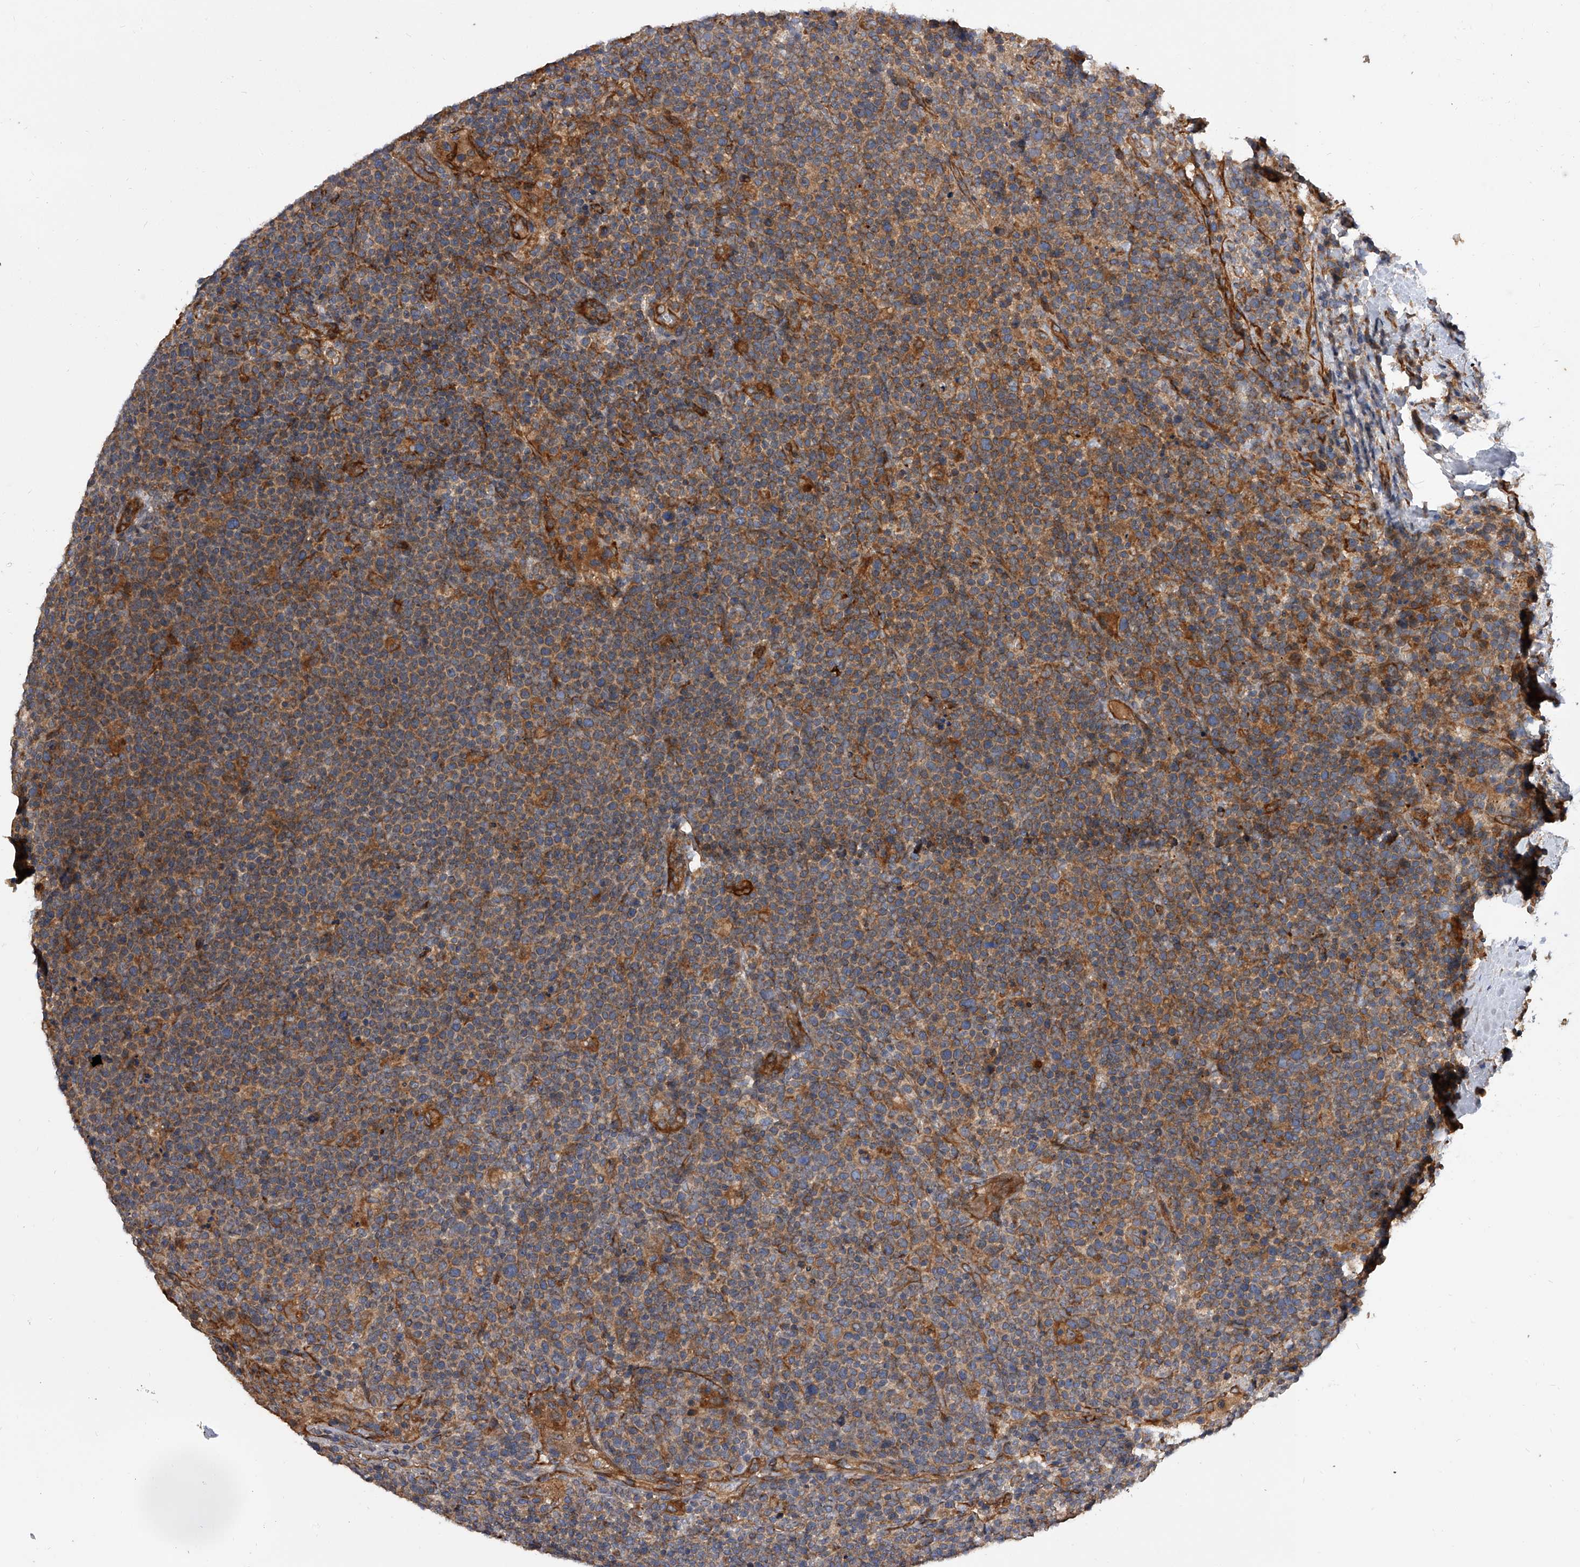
{"staining": {"intensity": "weak", "quantity": ">75%", "location": "cytoplasmic/membranous"}, "tissue": "lymphoma", "cell_type": "Tumor cells", "image_type": "cancer", "snomed": [{"axis": "morphology", "description": "Malignant lymphoma, non-Hodgkin's type, High grade"}, {"axis": "topography", "description": "Lymph node"}], "caption": "Brown immunohistochemical staining in lymphoma reveals weak cytoplasmic/membranous expression in about >75% of tumor cells. (DAB = brown stain, brightfield microscopy at high magnification).", "gene": "EXOC4", "patient": {"sex": "male", "age": 61}}